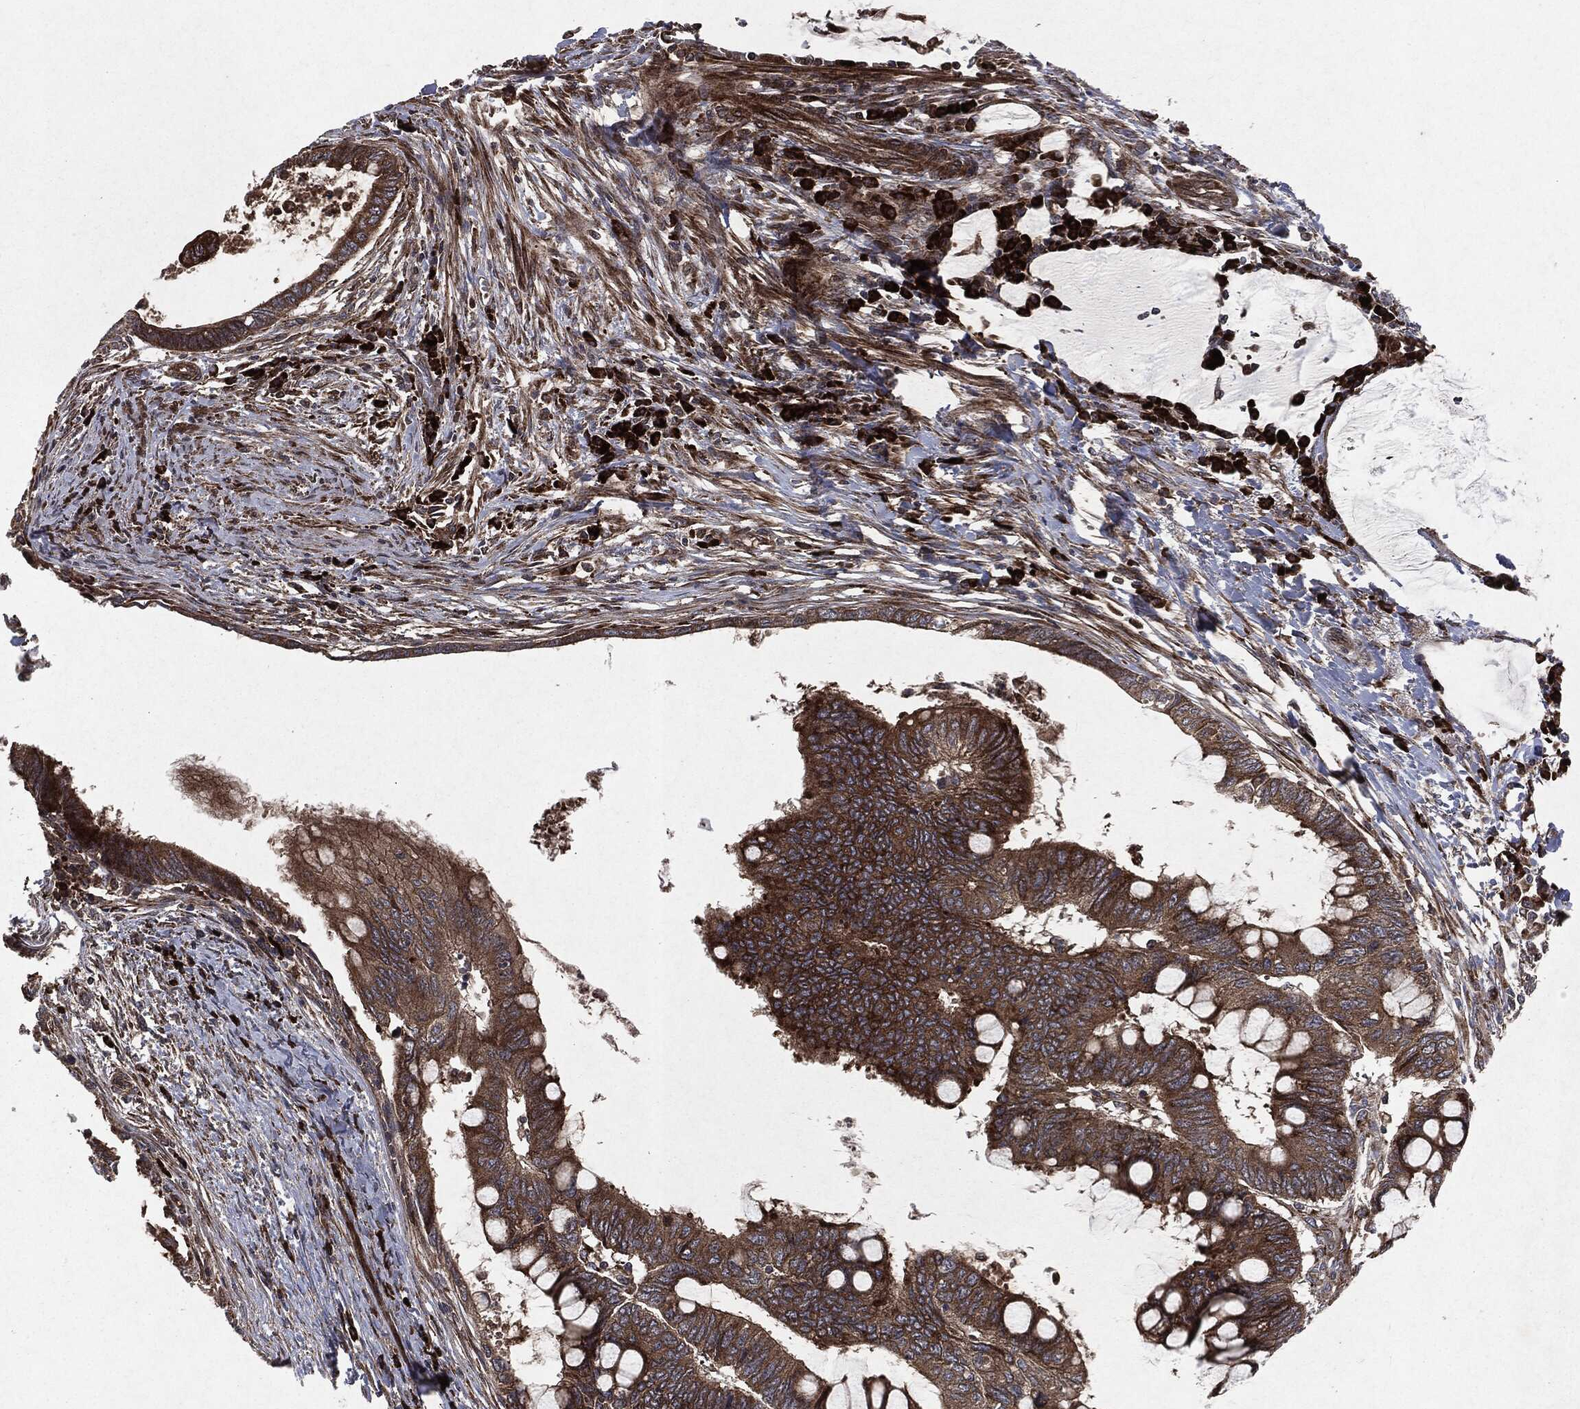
{"staining": {"intensity": "strong", "quantity": "25%-75%", "location": "cytoplasmic/membranous"}, "tissue": "colorectal cancer", "cell_type": "Tumor cells", "image_type": "cancer", "snomed": [{"axis": "morphology", "description": "Normal tissue, NOS"}, {"axis": "morphology", "description": "Adenocarcinoma, NOS"}, {"axis": "topography", "description": "Rectum"}, {"axis": "topography", "description": "Peripheral nerve tissue"}], "caption": "Colorectal cancer stained for a protein reveals strong cytoplasmic/membranous positivity in tumor cells.", "gene": "RAF1", "patient": {"sex": "male", "age": 92}}